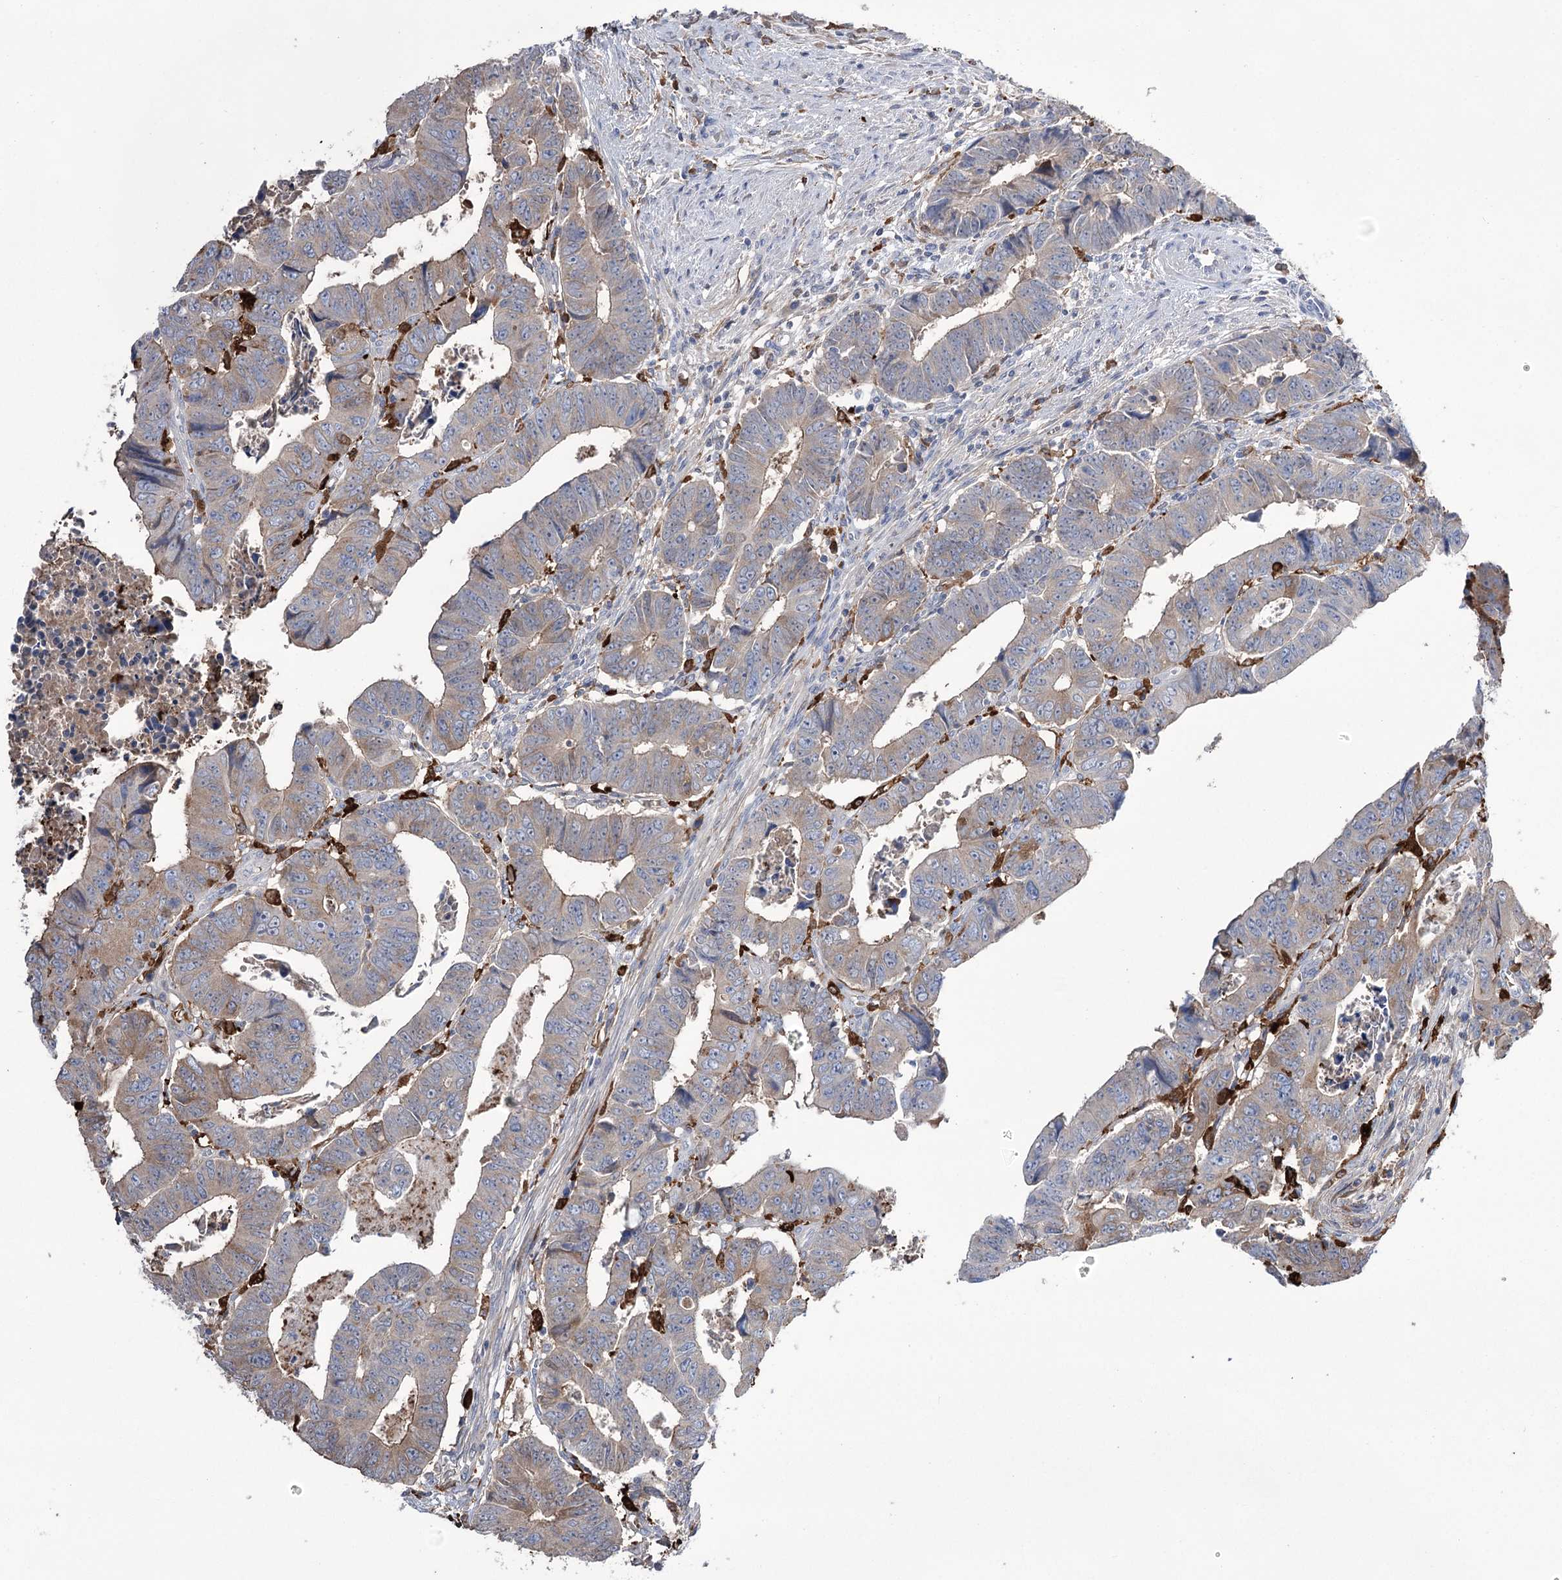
{"staining": {"intensity": "weak", "quantity": "25%-75%", "location": "cytoplasmic/membranous"}, "tissue": "colorectal cancer", "cell_type": "Tumor cells", "image_type": "cancer", "snomed": [{"axis": "morphology", "description": "Normal tissue, NOS"}, {"axis": "morphology", "description": "Adenocarcinoma, NOS"}, {"axis": "topography", "description": "Rectum"}], "caption": "Human adenocarcinoma (colorectal) stained with a protein marker displays weak staining in tumor cells.", "gene": "ZNF622", "patient": {"sex": "female", "age": 65}}